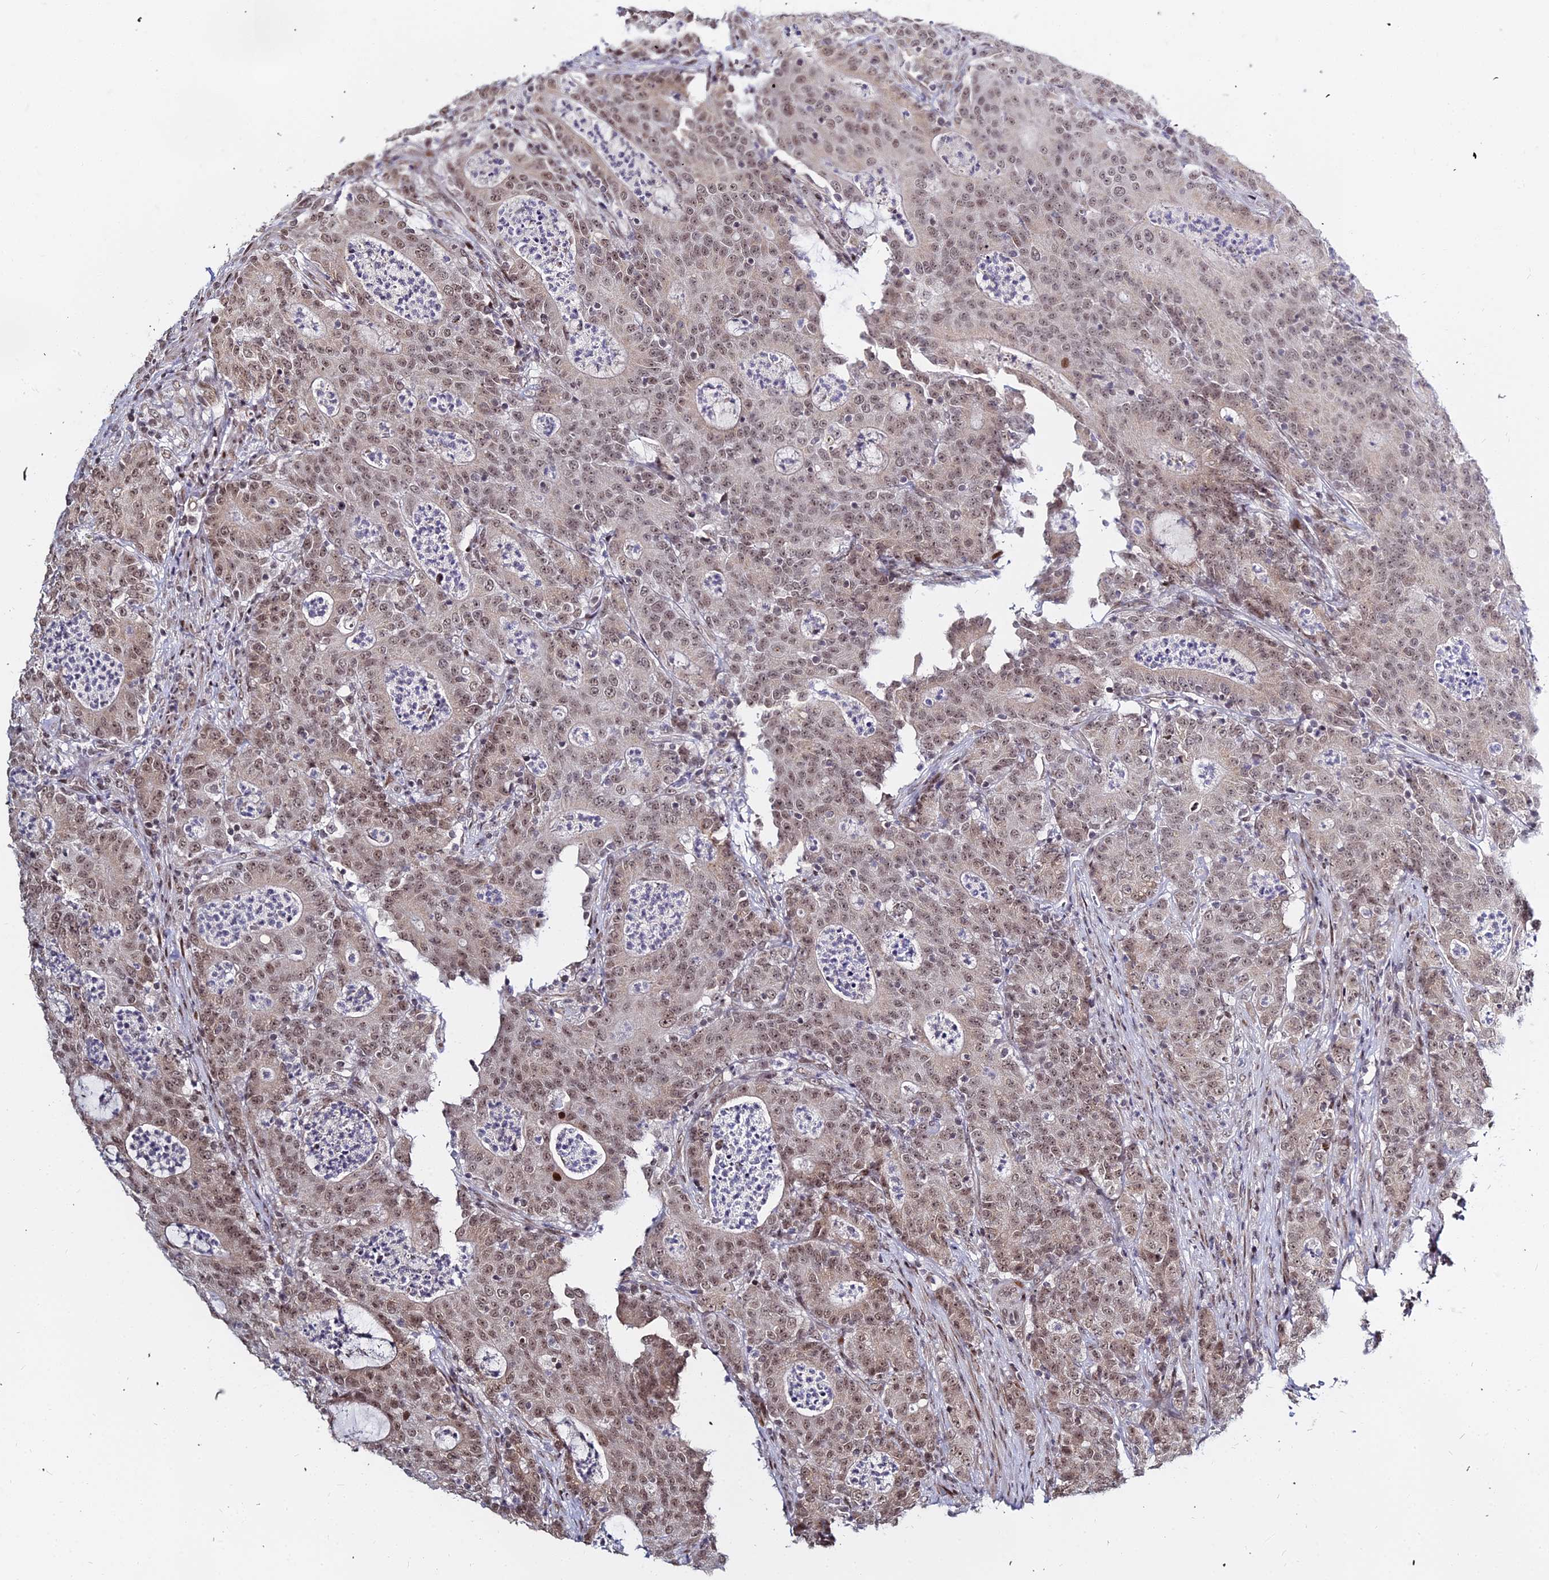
{"staining": {"intensity": "moderate", "quantity": ">75%", "location": "nuclear"}, "tissue": "colorectal cancer", "cell_type": "Tumor cells", "image_type": "cancer", "snomed": [{"axis": "morphology", "description": "Adenocarcinoma, NOS"}, {"axis": "topography", "description": "Colon"}], "caption": "Protein staining displays moderate nuclear expression in about >75% of tumor cells in adenocarcinoma (colorectal). The protein is shown in brown color, while the nuclei are stained blue.", "gene": "ABCA2", "patient": {"sex": "male", "age": 83}}